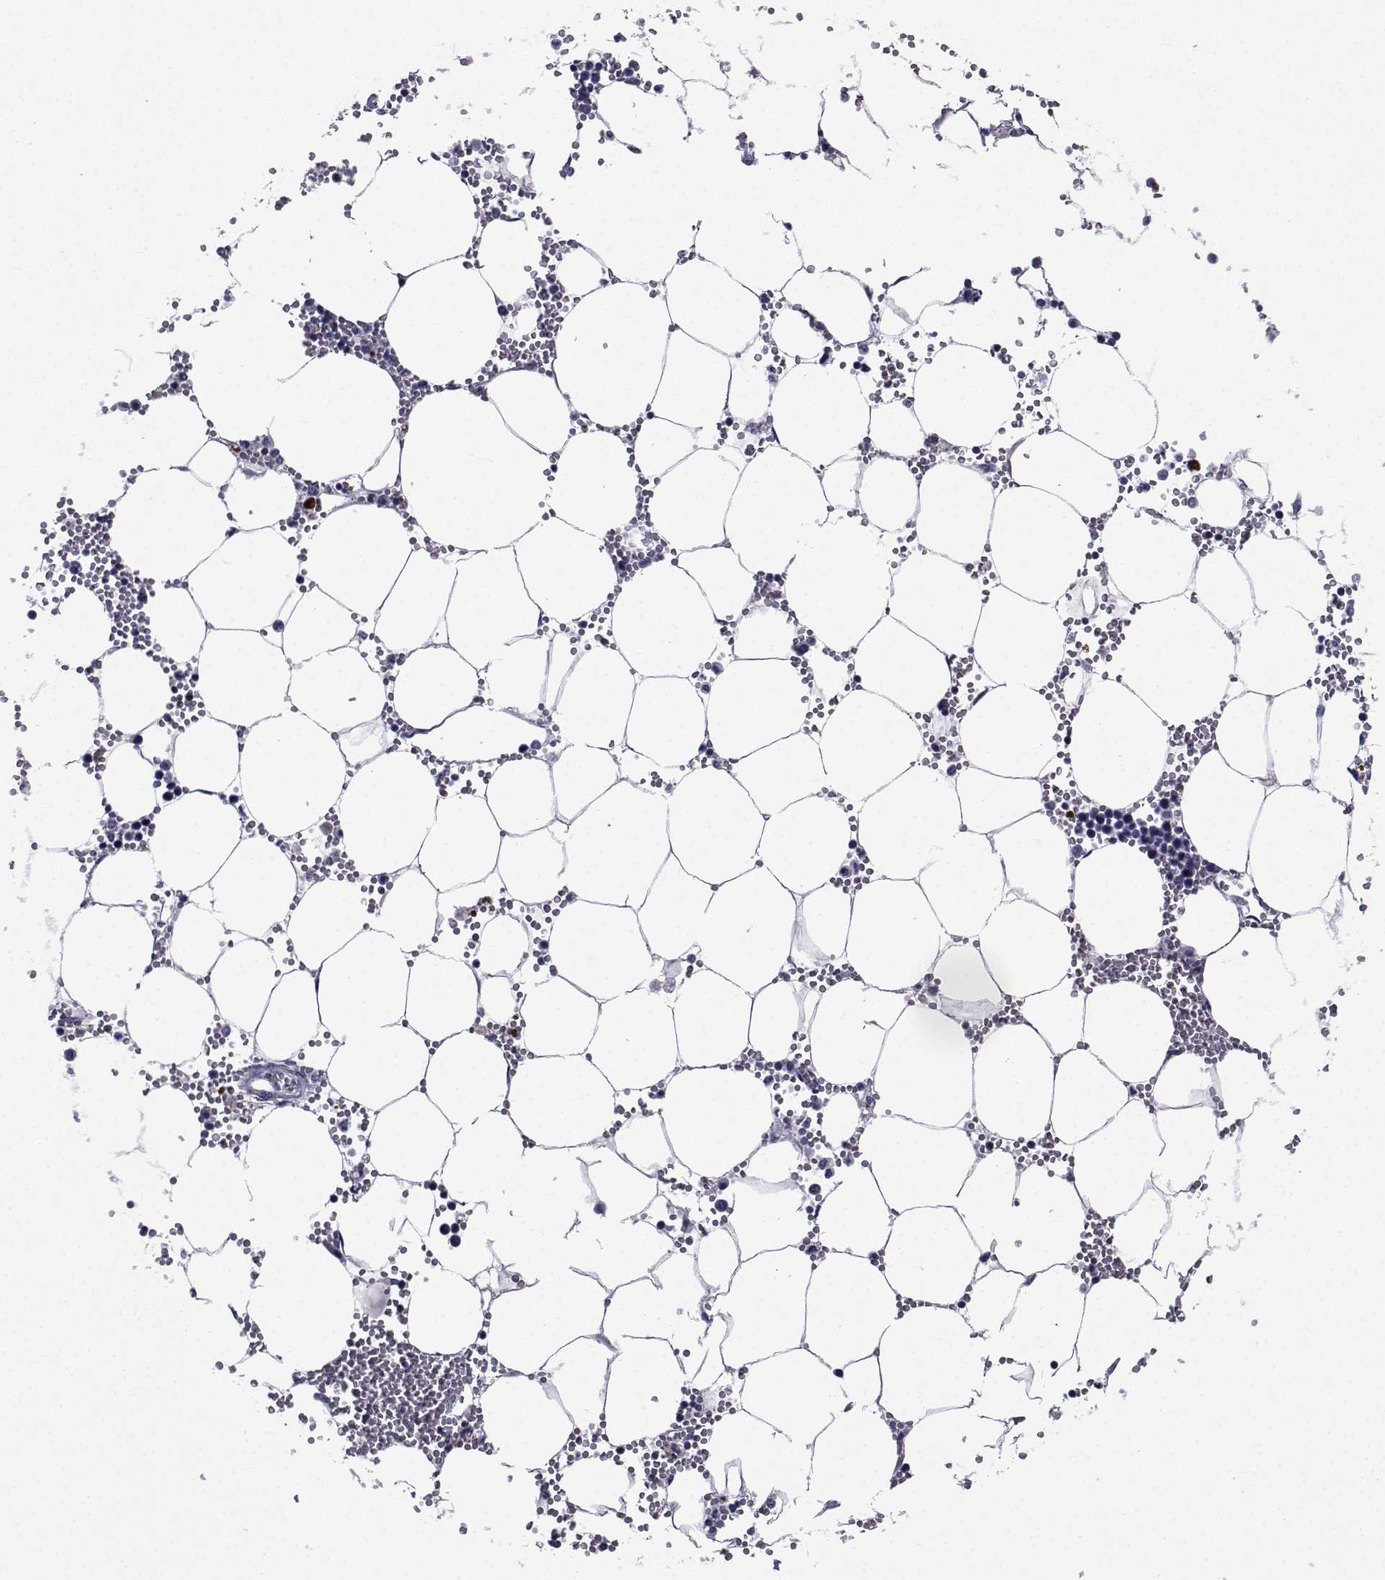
{"staining": {"intensity": "negative", "quantity": "none", "location": "none"}, "tissue": "bone marrow", "cell_type": "Hematopoietic cells", "image_type": "normal", "snomed": [{"axis": "morphology", "description": "Normal tissue, NOS"}, {"axis": "topography", "description": "Bone marrow"}], "caption": "Human bone marrow stained for a protein using IHC shows no expression in hematopoietic cells.", "gene": "CHRNA1", "patient": {"sex": "male", "age": 54}}